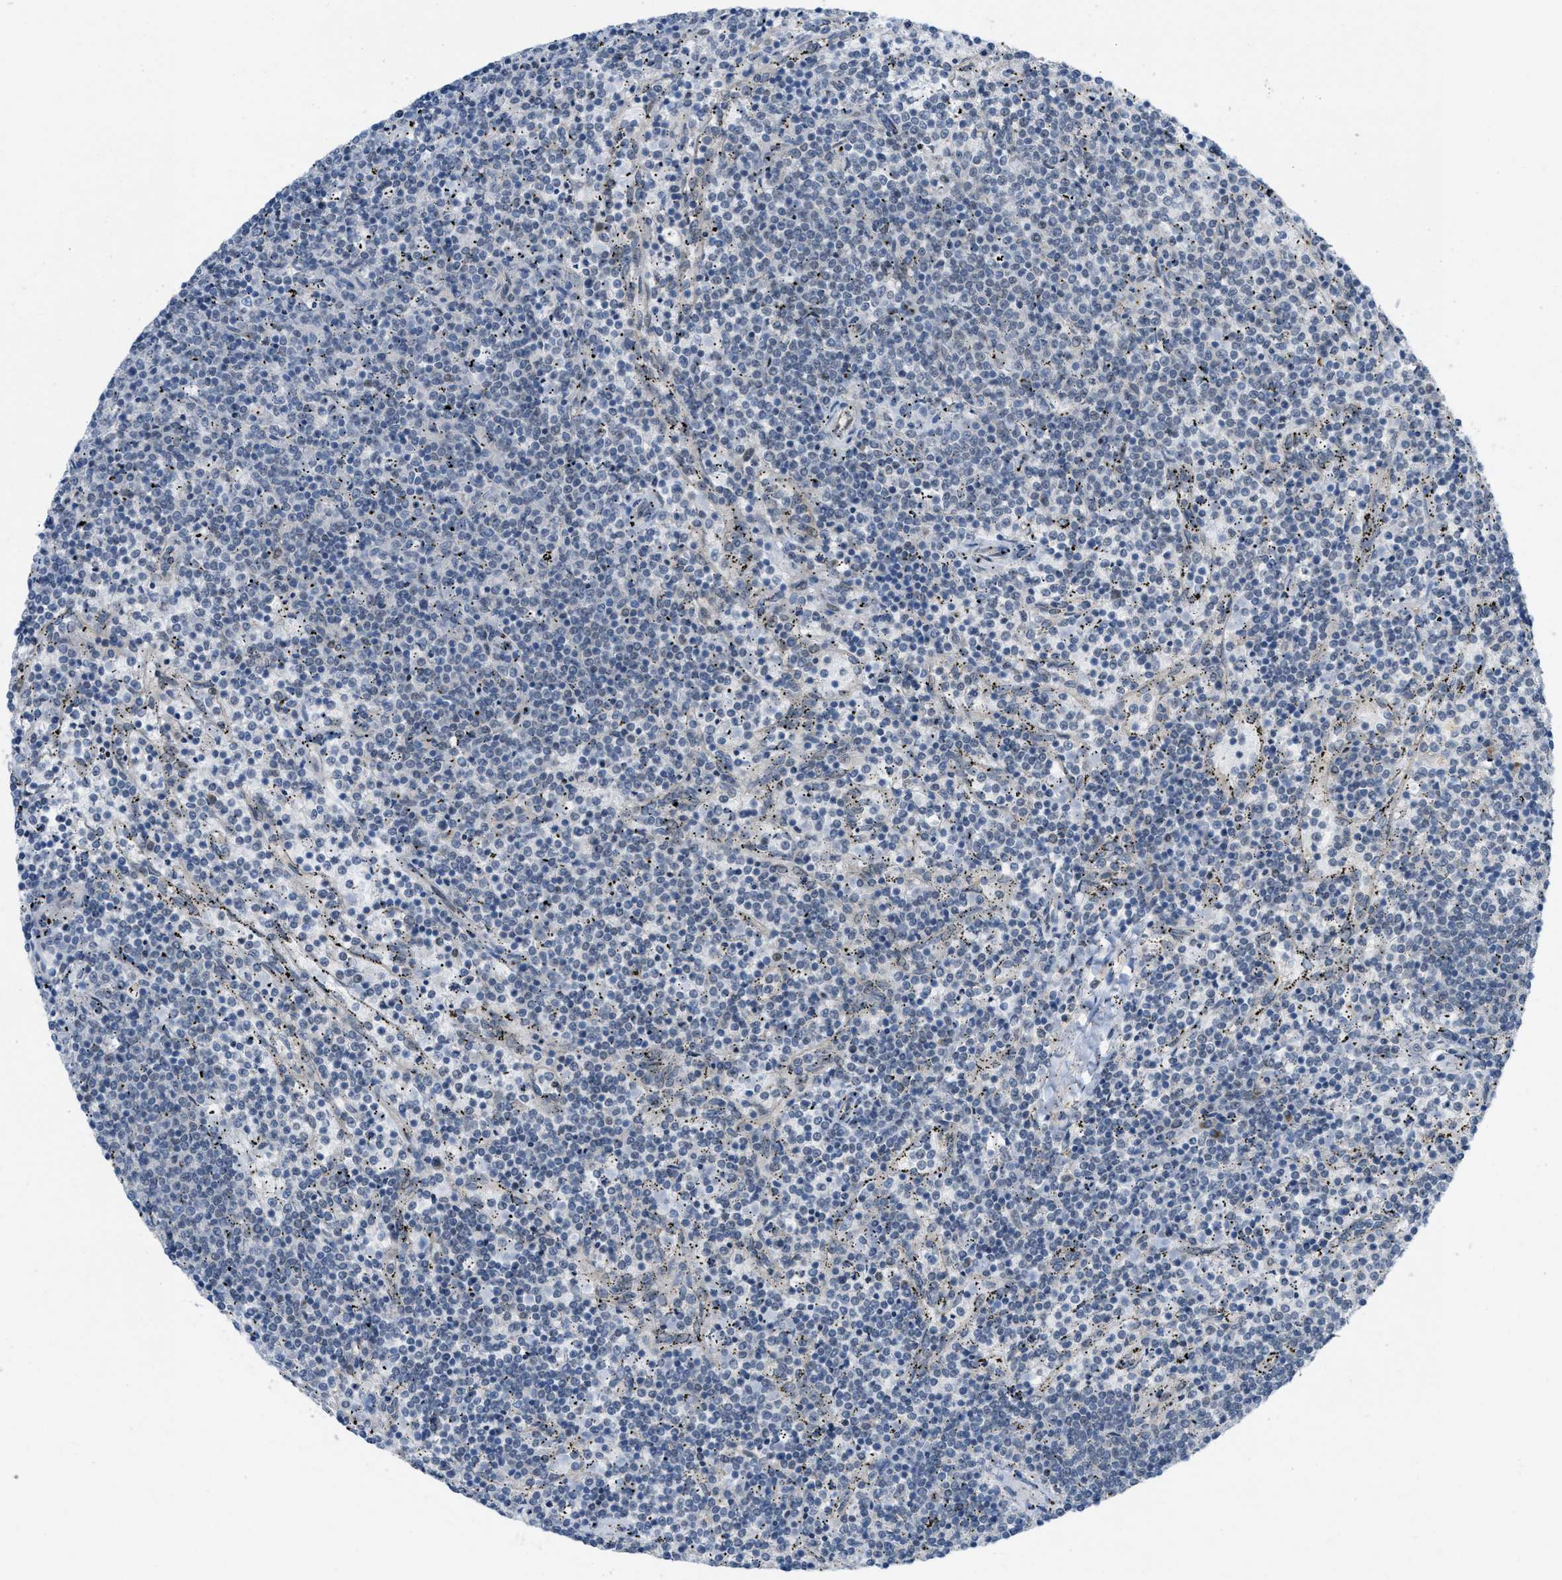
{"staining": {"intensity": "negative", "quantity": "none", "location": "none"}, "tissue": "lymphoma", "cell_type": "Tumor cells", "image_type": "cancer", "snomed": [{"axis": "morphology", "description": "Malignant lymphoma, non-Hodgkin's type, Low grade"}, {"axis": "topography", "description": "Spleen"}], "caption": "This histopathology image is of malignant lymphoma, non-Hodgkin's type (low-grade) stained with immunohistochemistry to label a protein in brown with the nuclei are counter-stained blue. There is no expression in tumor cells.", "gene": "IFNLR1", "patient": {"sex": "female", "age": 50}}